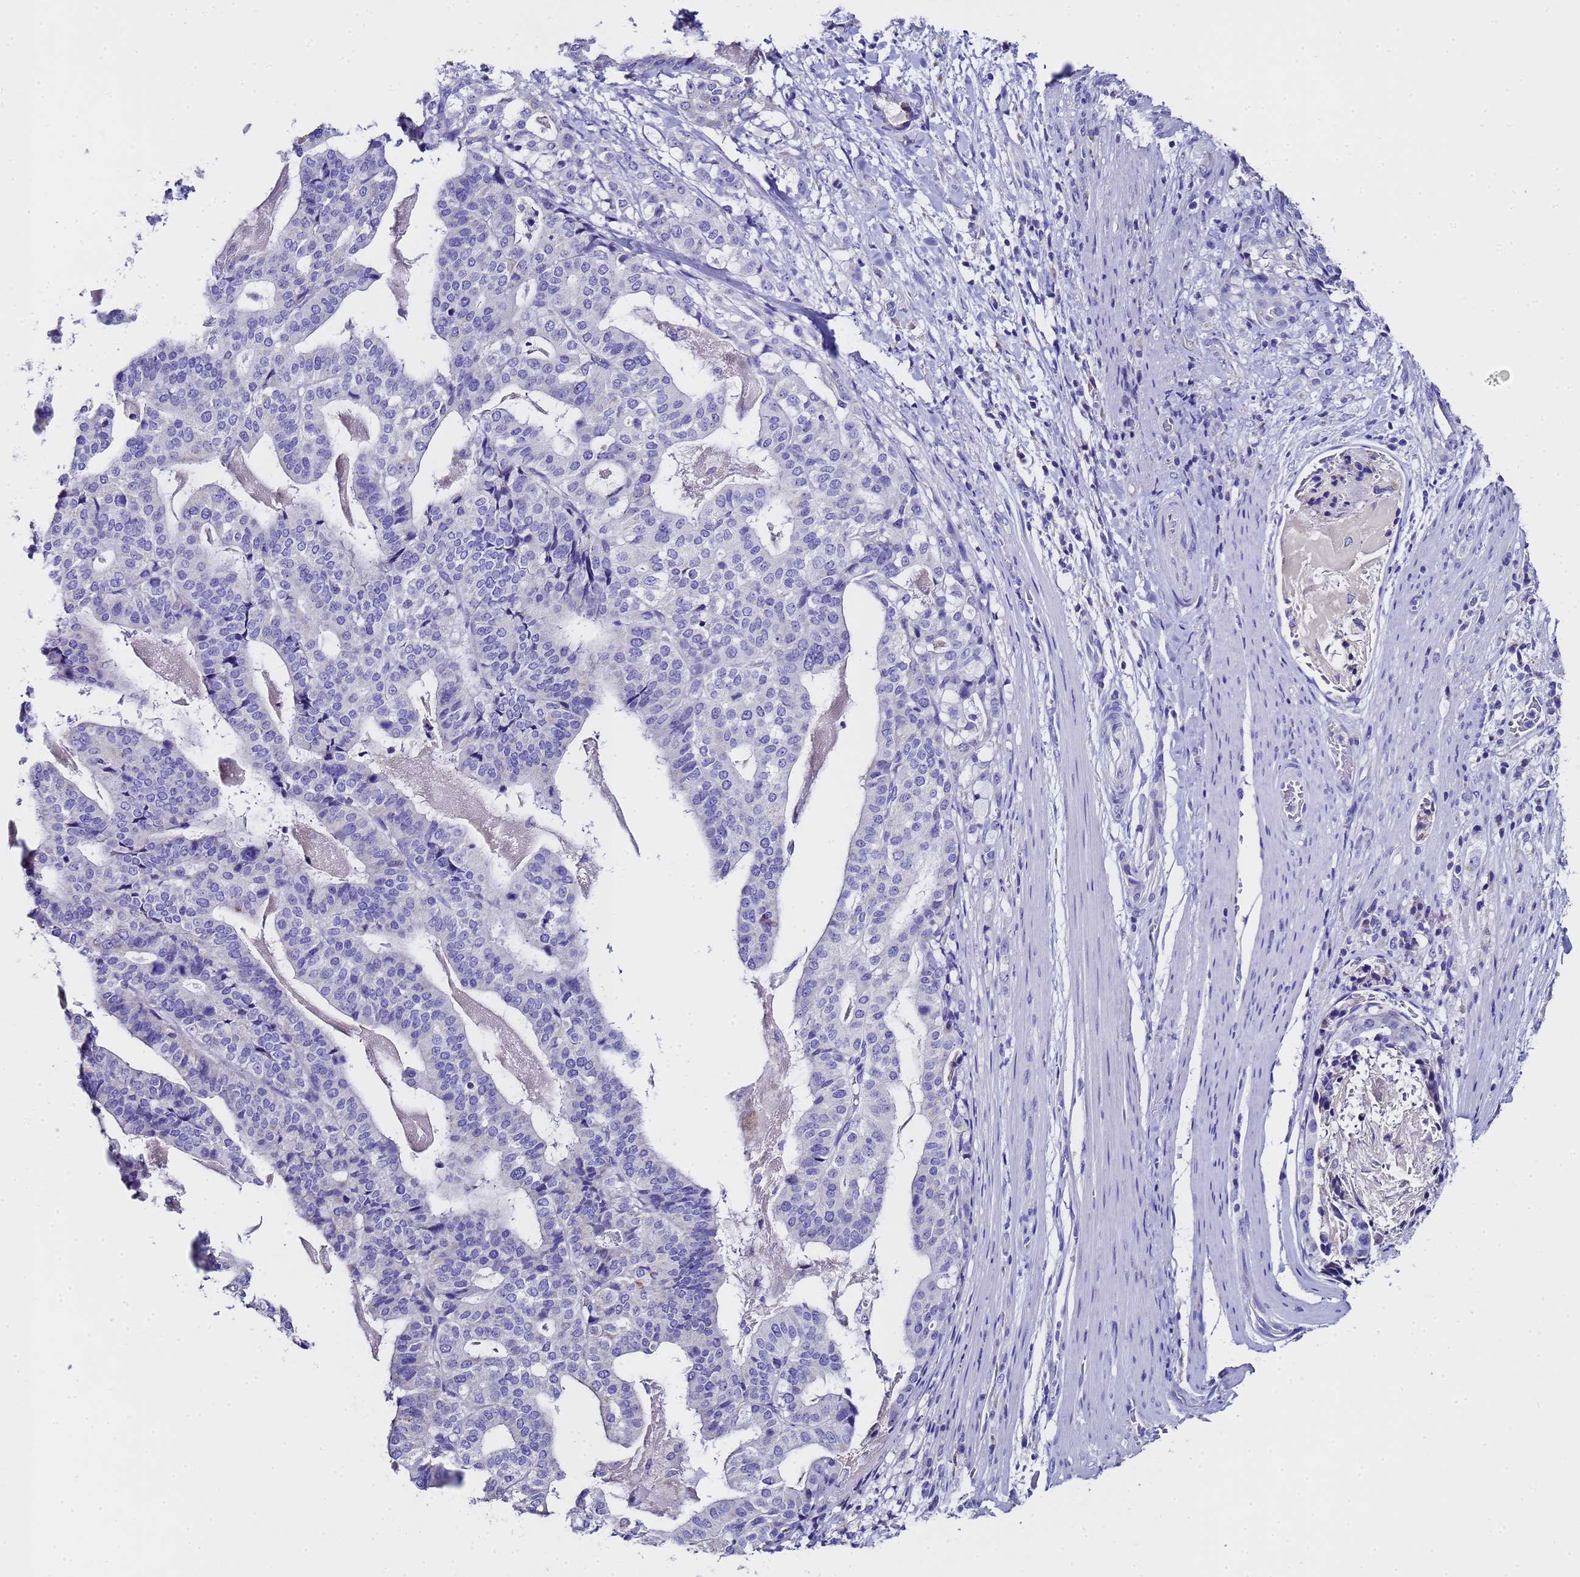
{"staining": {"intensity": "negative", "quantity": "none", "location": "none"}, "tissue": "stomach cancer", "cell_type": "Tumor cells", "image_type": "cancer", "snomed": [{"axis": "morphology", "description": "Adenocarcinoma, NOS"}, {"axis": "topography", "description": "Stomach"}], "caption": "Human stomach cancer (adenocarcinoma) stained for a protein using immunohistochemistry demonstrates no staining in tumor cells.", "gene": "MRPS12", "patient": {"sex": "male", "age": 48}}